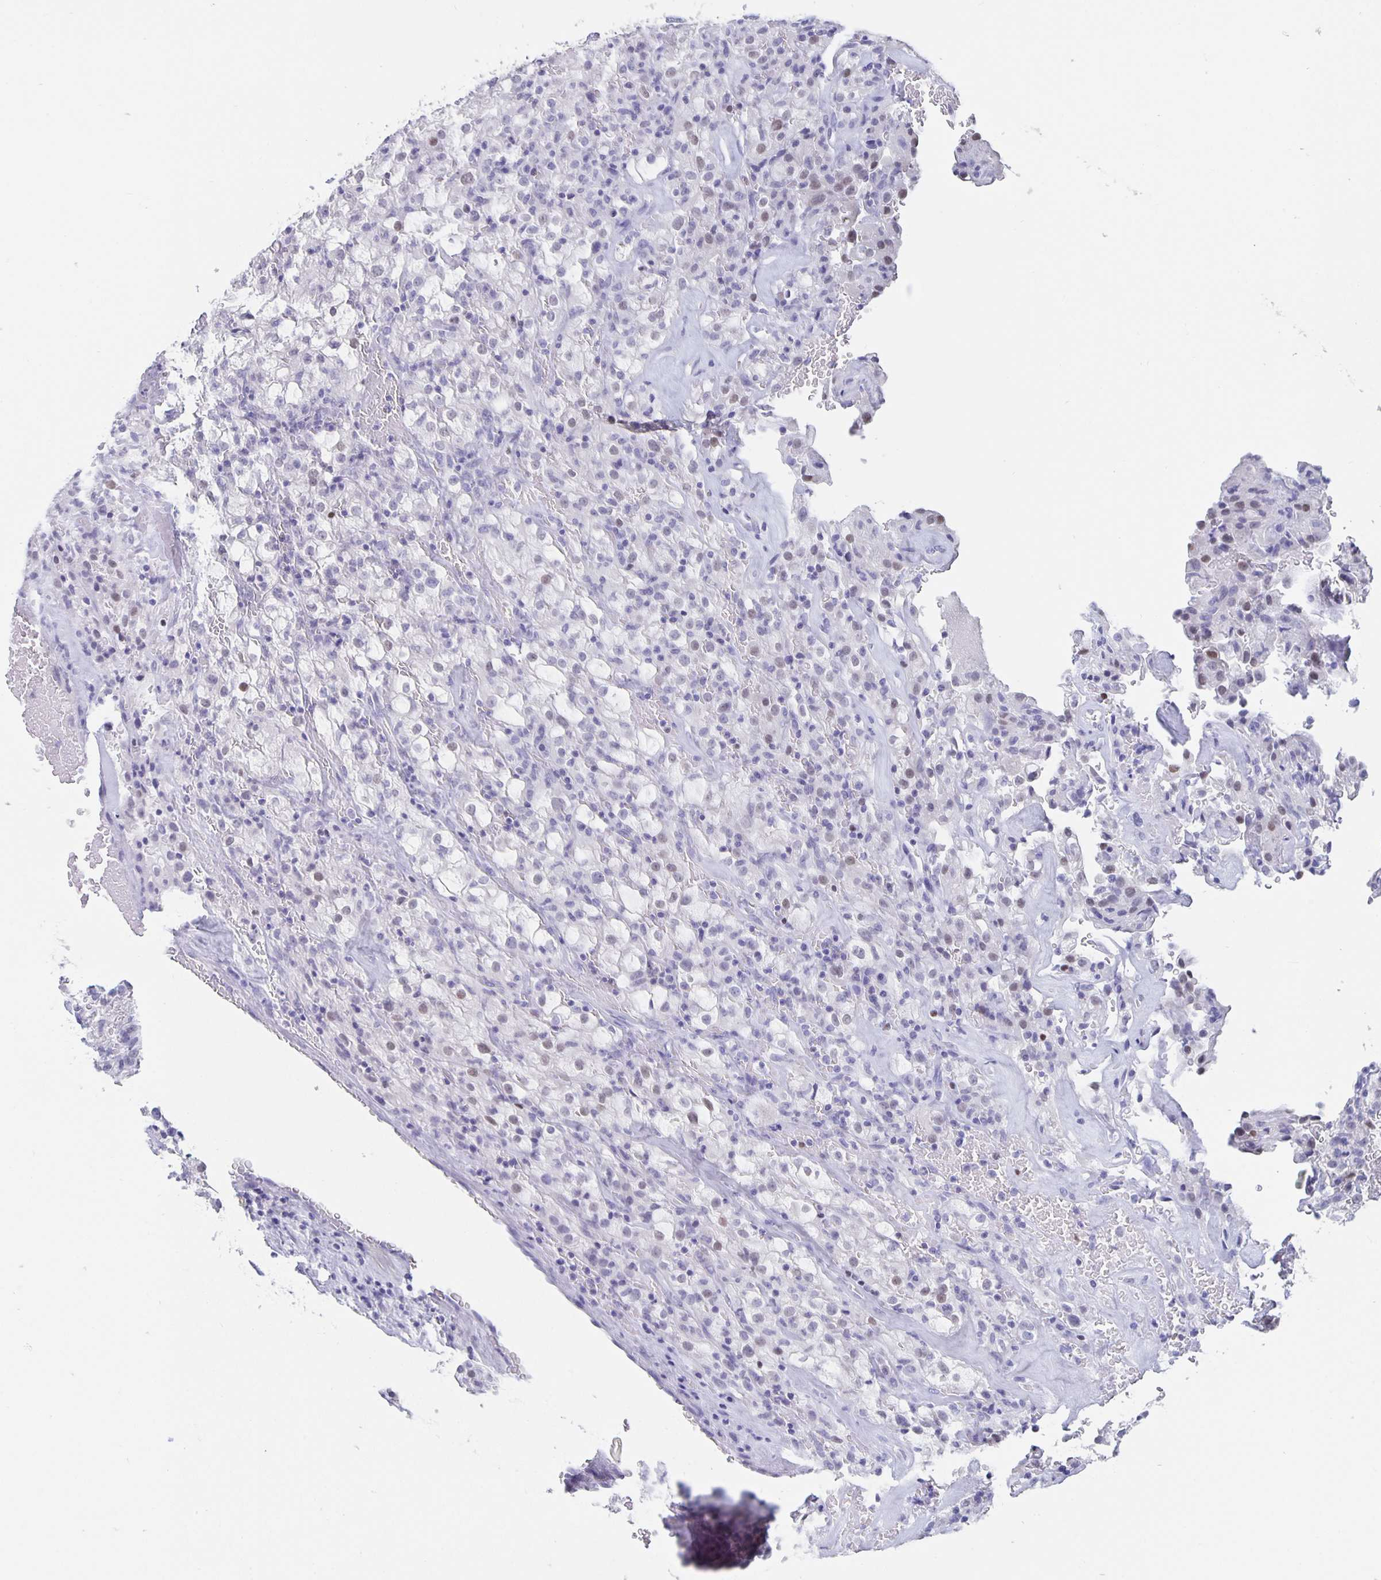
{"staining": {"intensity": "negative", "quantity": "none", "location": "none"}, "tissue": "renal cancer", "cell_type": "Tumor cells", "image_type": "cancer", "snomed": [{"axis": "morphology", "description": "Adenocarcinoma, NOS"}, {"axis": "topography", "description": "Kidney"}], "caption": "Immunohistochemistry (IHC) of renal adenocarcinoma reveals no staining in tumor cells. Brightfield microscopy of immunohistochemistry stained with DAB (brown) and hematoxylin (blue), captured at high magnification.", "gene": "SATB2", "patient": {"sex": "female", "age": 74}}